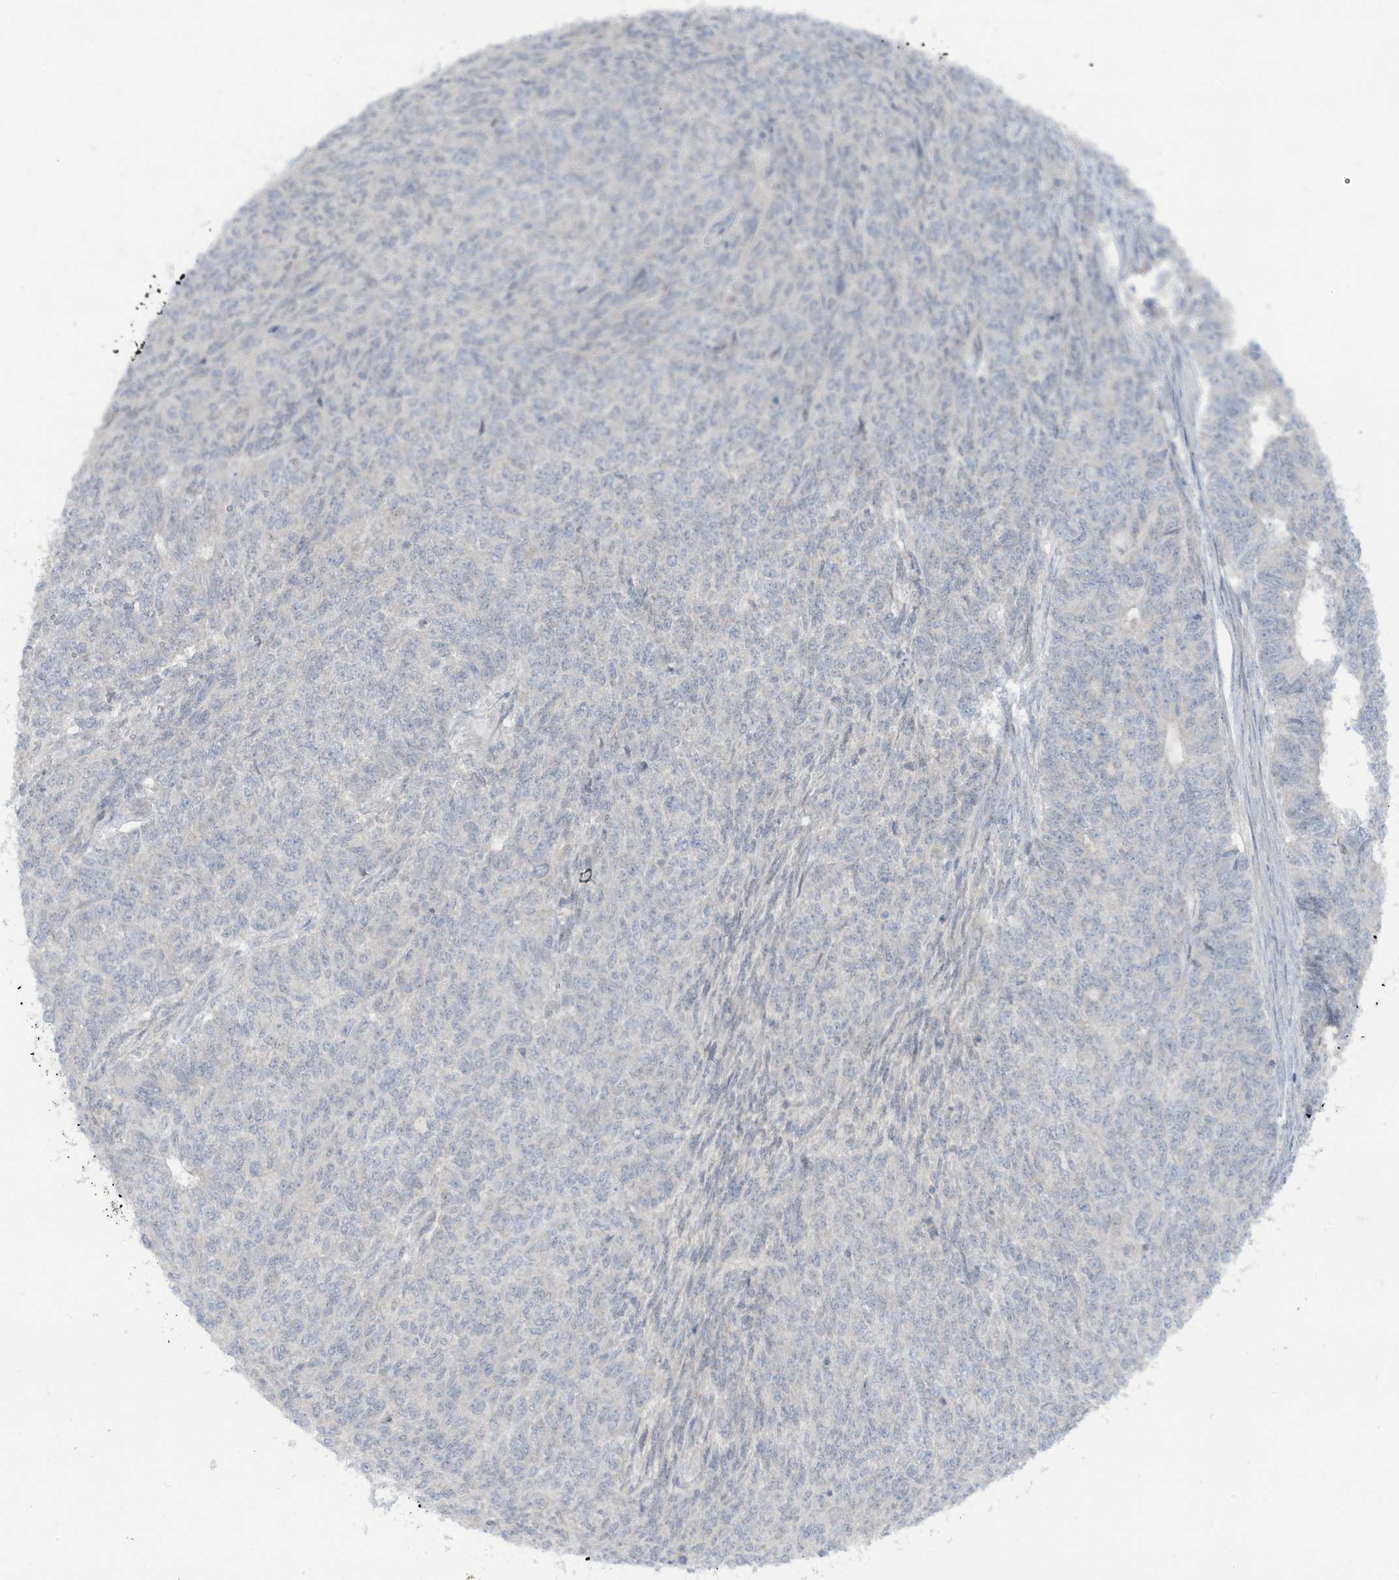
{"staining": {"intensity": "negative", "quantity": "none", "location": "none"}, "tissue": "endometrial cancer", "cell_type": "Tumor cells", "image_type": "cancer", "snomed": [{"axis": "morphology", "description": "Adenocarcinoma, NOS"}, {"axis": "topography", "description": "Endometrium"}], "caption": "DAB (3,3'-diaminobenzidine) immunohistochemical staining of endometrial adenocarcinoma demonstrates no significant expression in tumor cells. Nuclei are stained in blue.", "gene": "LRRN2", "patient": {"sex": "female", "age": 32}}